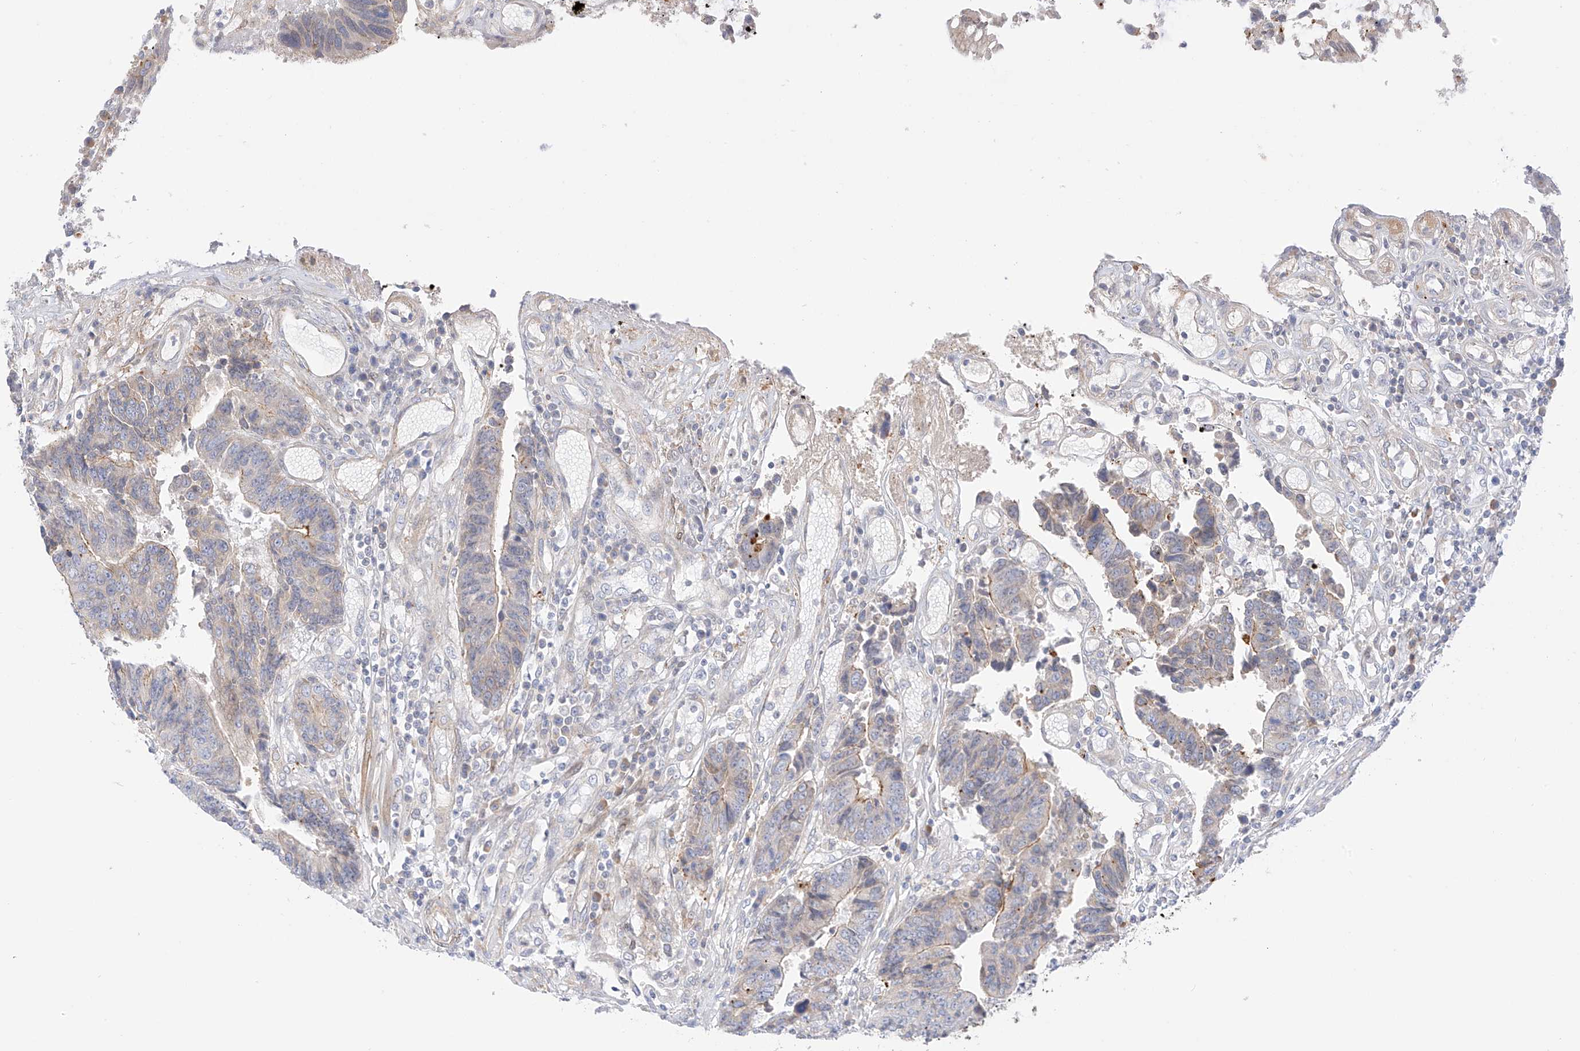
{"staining": {"intensity": "moderate", "quantity": "<25%", "location": "cytoplasmic/membranous"}, "tissue": "colorectal cancer", "cell_type": "Tumor cells", "image_type": "cancer", "snomed": [{"axis": "morphology", "description": "Adenocarcinoma, NOS"}, {"axis": "topography", "description": "Rectum"}], "caption": "Colorectal cancer stained for a protein (brown) exhibits moderate cytoplasmic/membranous positive expression in about <25% of tumor cells.", "gene": "PCYOX1", "patient": {"sex": "male", "age": 84}}